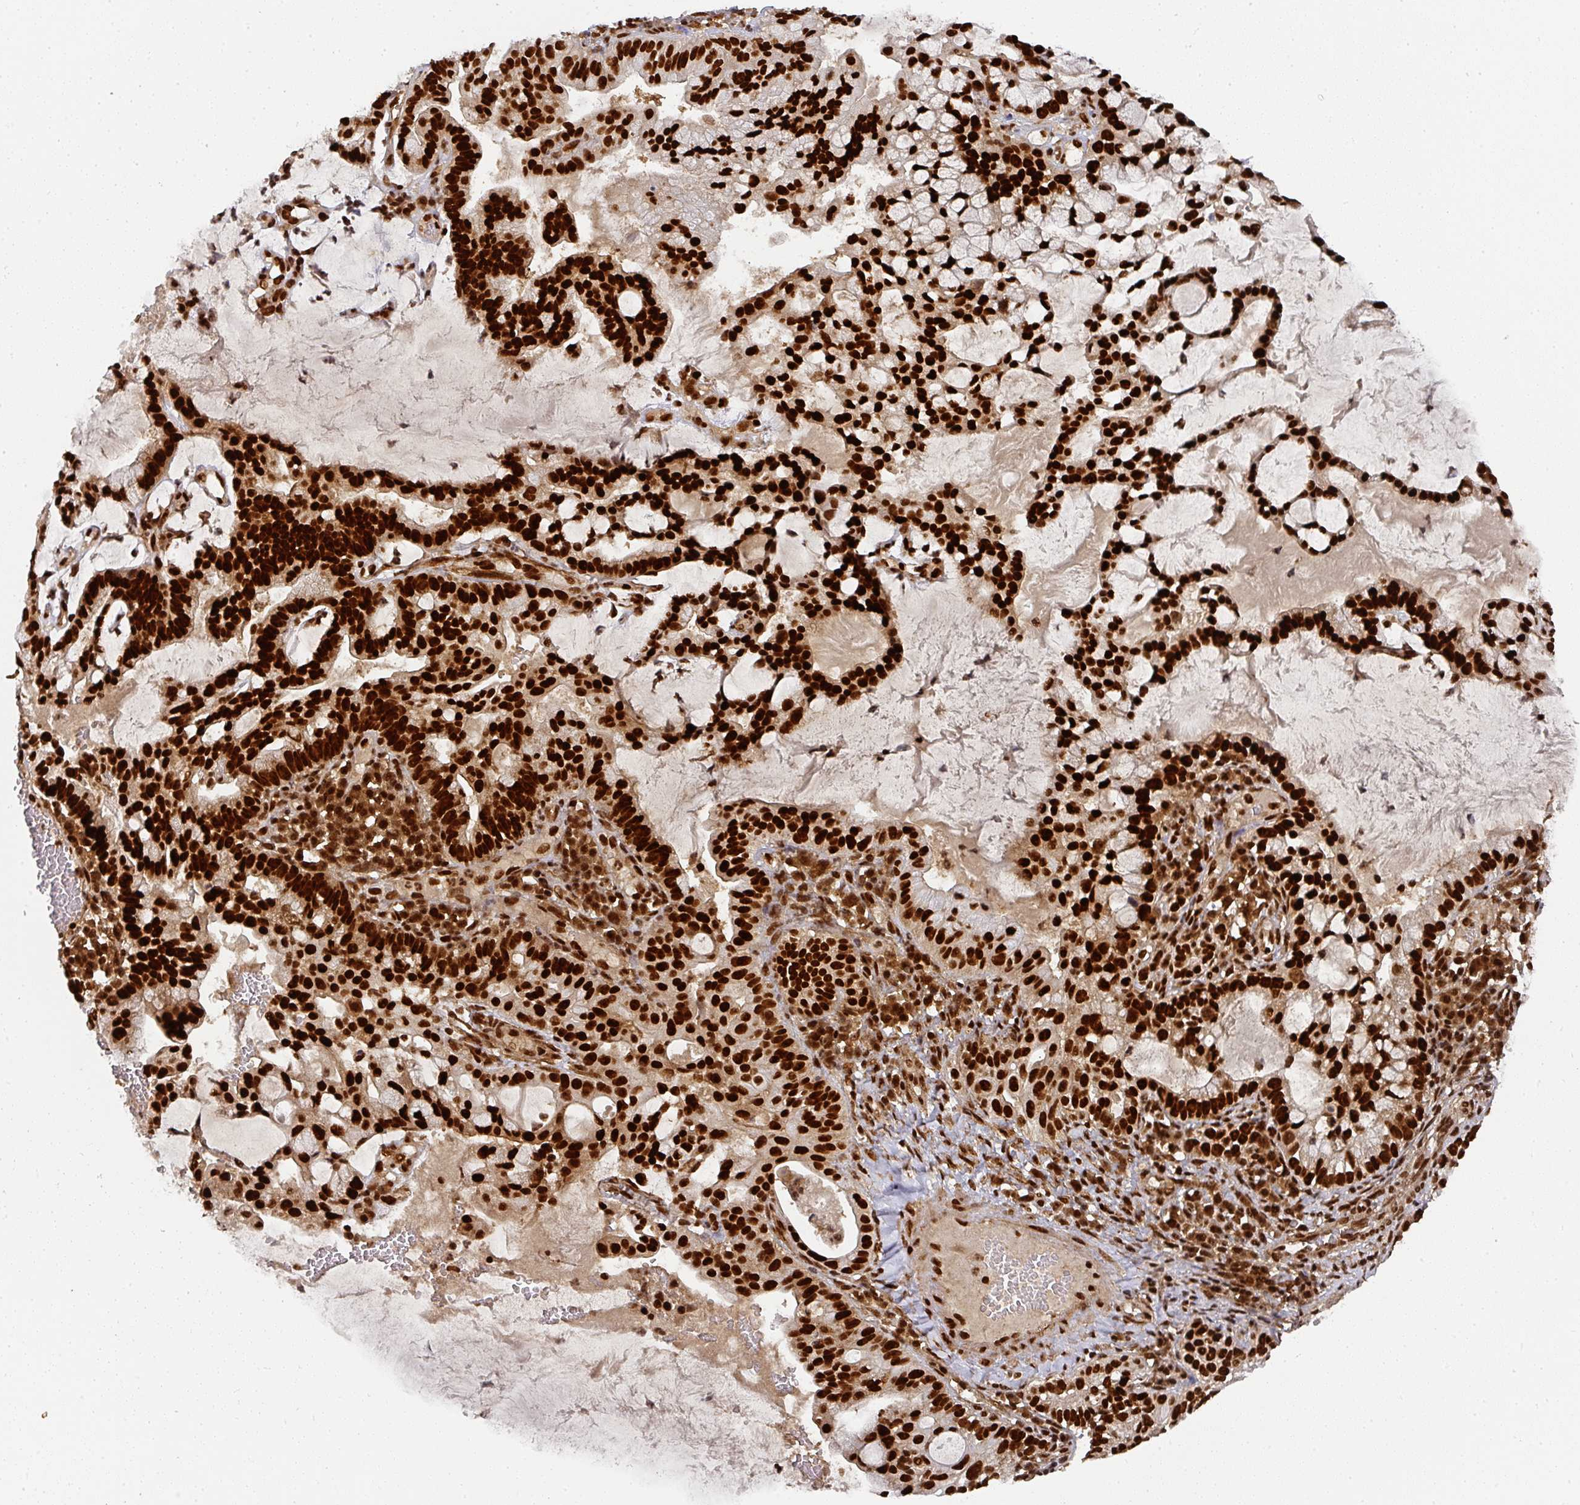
{"staining": {"intensity": "strong", "quantity": ">75%", "location": "nuclear"}, "tissue": "cervical cancer", "cell_type": "Tumor cells", "image_type": "cancer", "snomed": [{"axis": "morphology", "description": "Adenocarcinoma, NOS"}, {"axis": "topography", "description": "Cervix"}], "caption": "DAB immunohistochemical staining of human cervical adenocarcinoma displays strong nuclear protein expression in about >75% of tumor cells.", "gene": "DIDO1", "patient": {"sex": "female", "age": 41}}